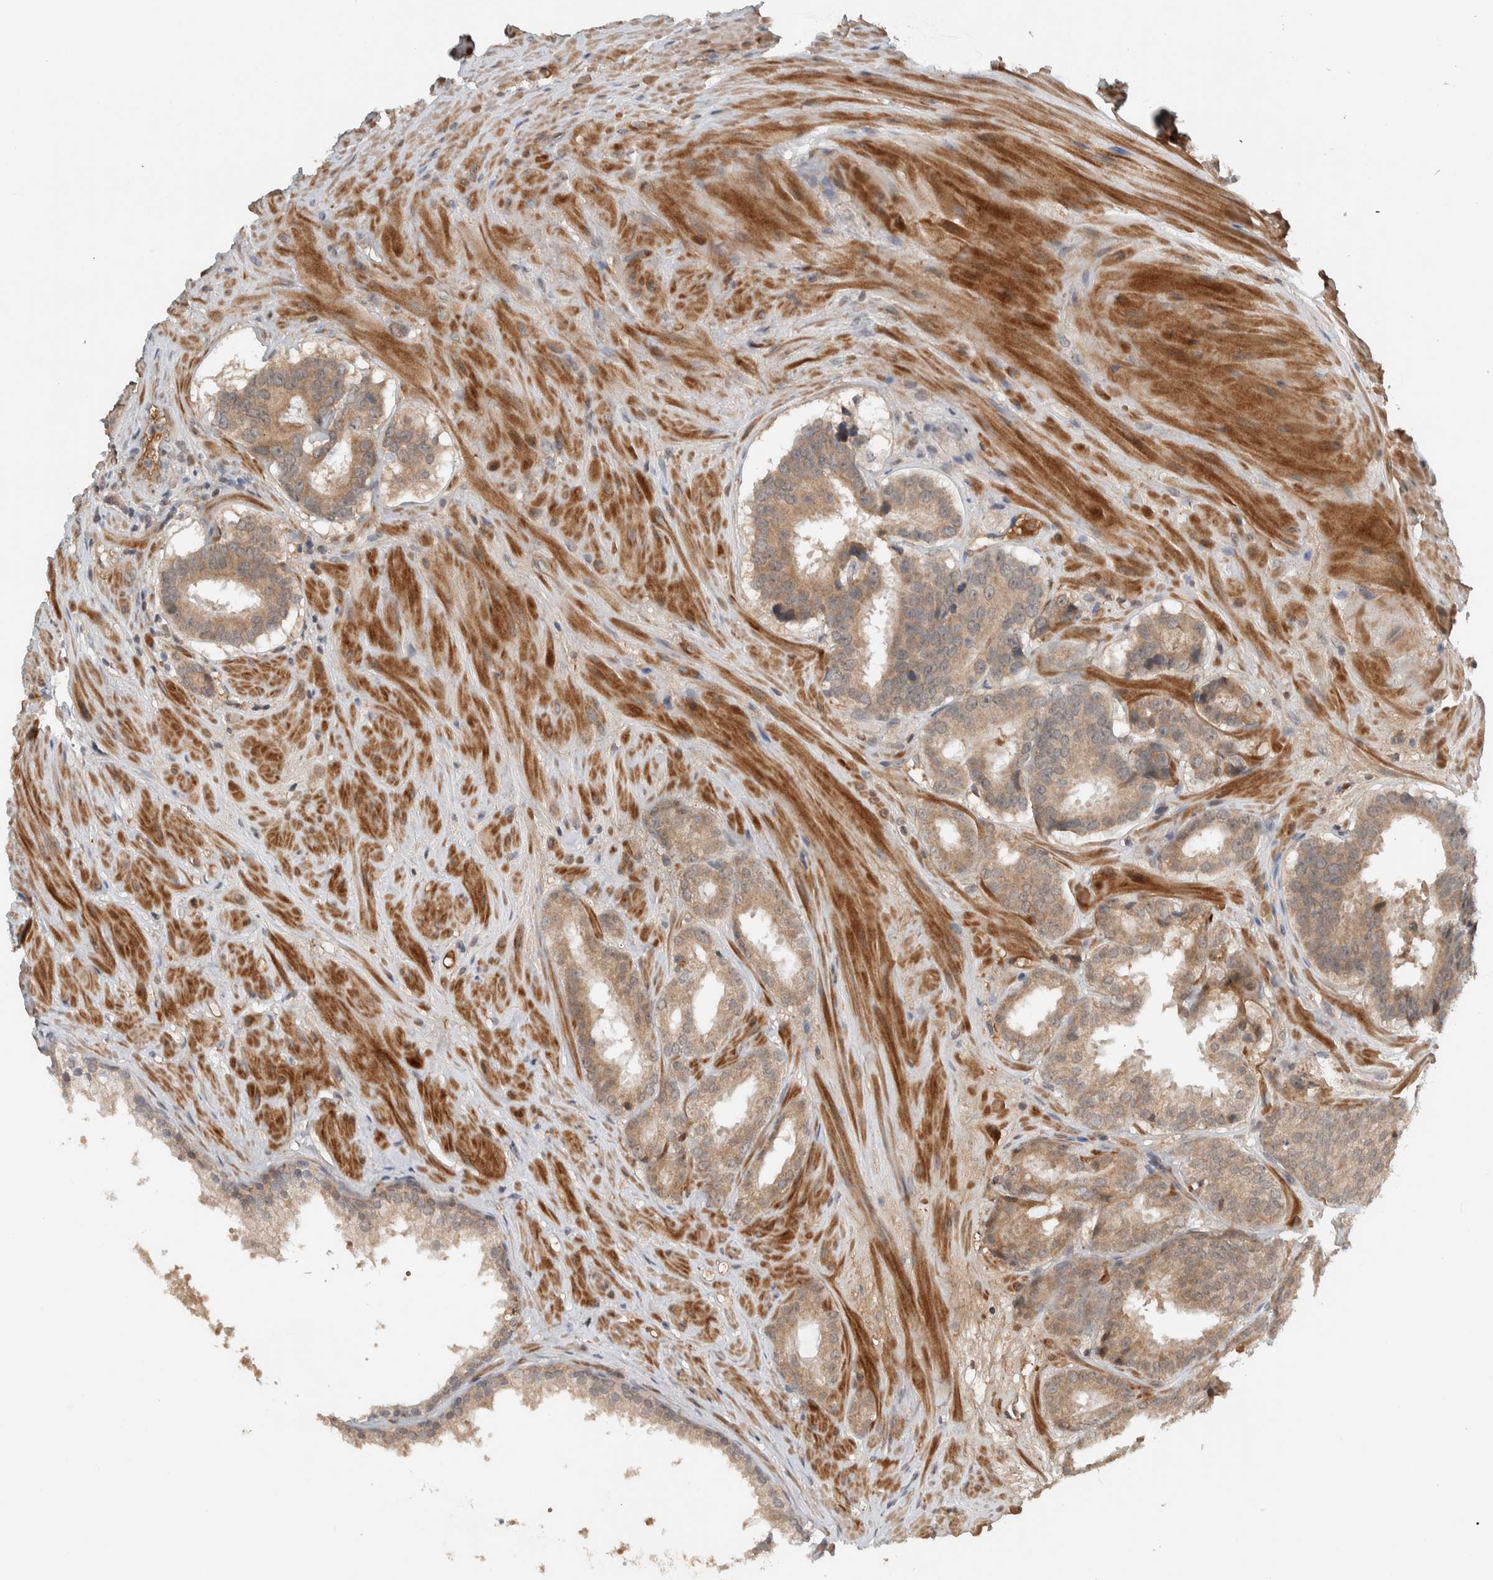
{"staining": {"intensity": "weak", "quantity": ">75%", "location": "cytoplasmic/membranous"}, "tissue": "prostate cancer", "cell_type": "Tumor cells", "image_type": "cancer", "snomed": [{"axis": "morphology", "description": "Adenocarcinoma, Low grade"}, {"axis": "topography", "description": "Prostate"}], "caption": "This histopathology image shows immunohistochemistry (IHC) staining of prostate cancer, with low weak cytoplasmic/membranous expression in about >75% of tumor cells.", "gene": "ARMC7", "patient": {"sex": "male", "age": 69}}